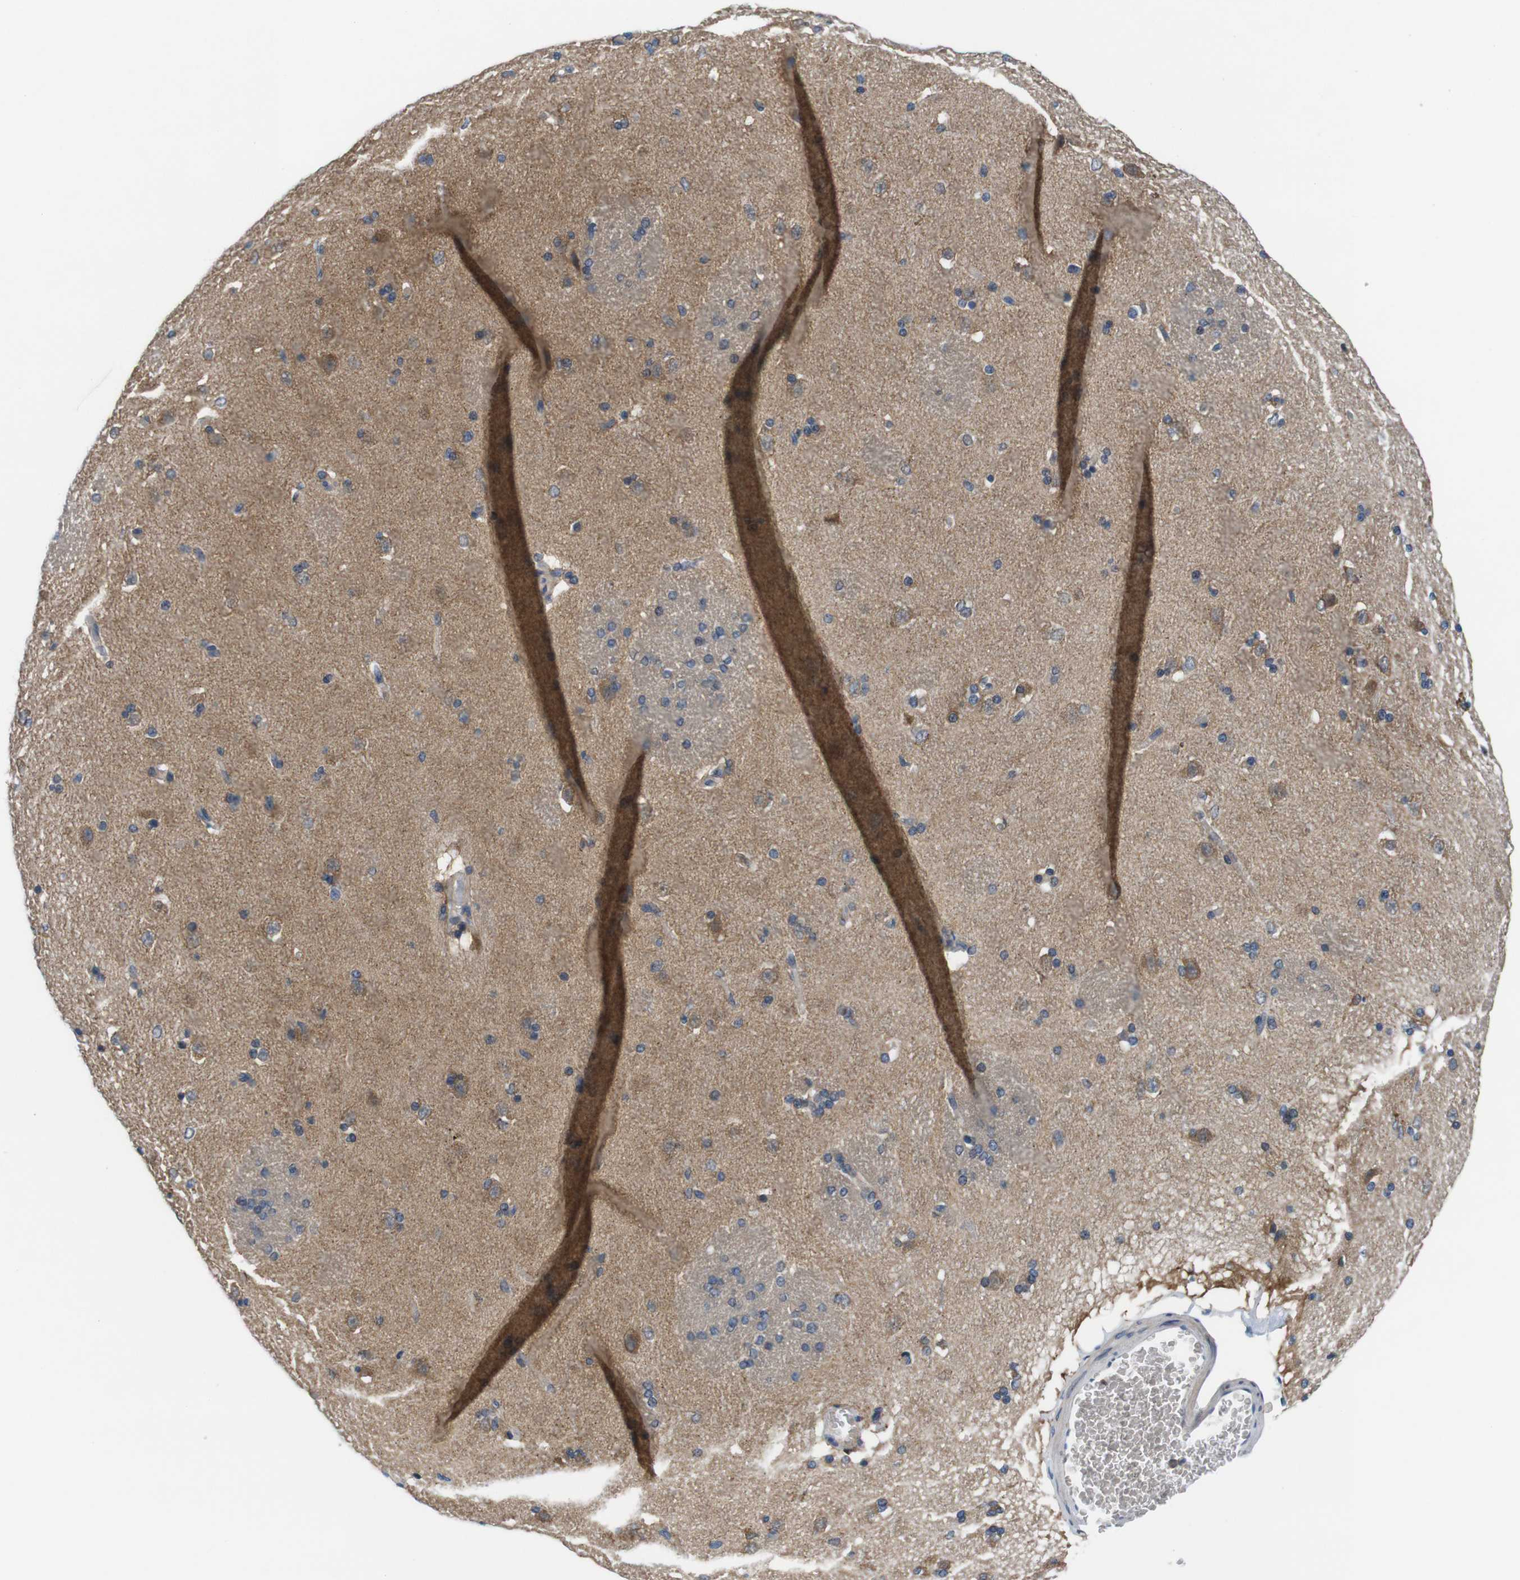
{"staining": {"intensity": "moderate", "quantity": "<25%", "location": "cytoplasmic/membranous"}, "tissue": "caudate", "cell_type": "Glial cells", "image_type": "normal", "snomed": [{"axis": "morphology", "description": "Normal tissue, NOS"}, {"axis": "topography", "description": "Lateral ventricle wall"}], "caption": "Protein staining exhibits moderate cytoplasmic/membranous positivity in approximately <25% of glial cells in benign caudate.", "gene": "JAK1", "patient": {"sex": "female", "age": 19}}